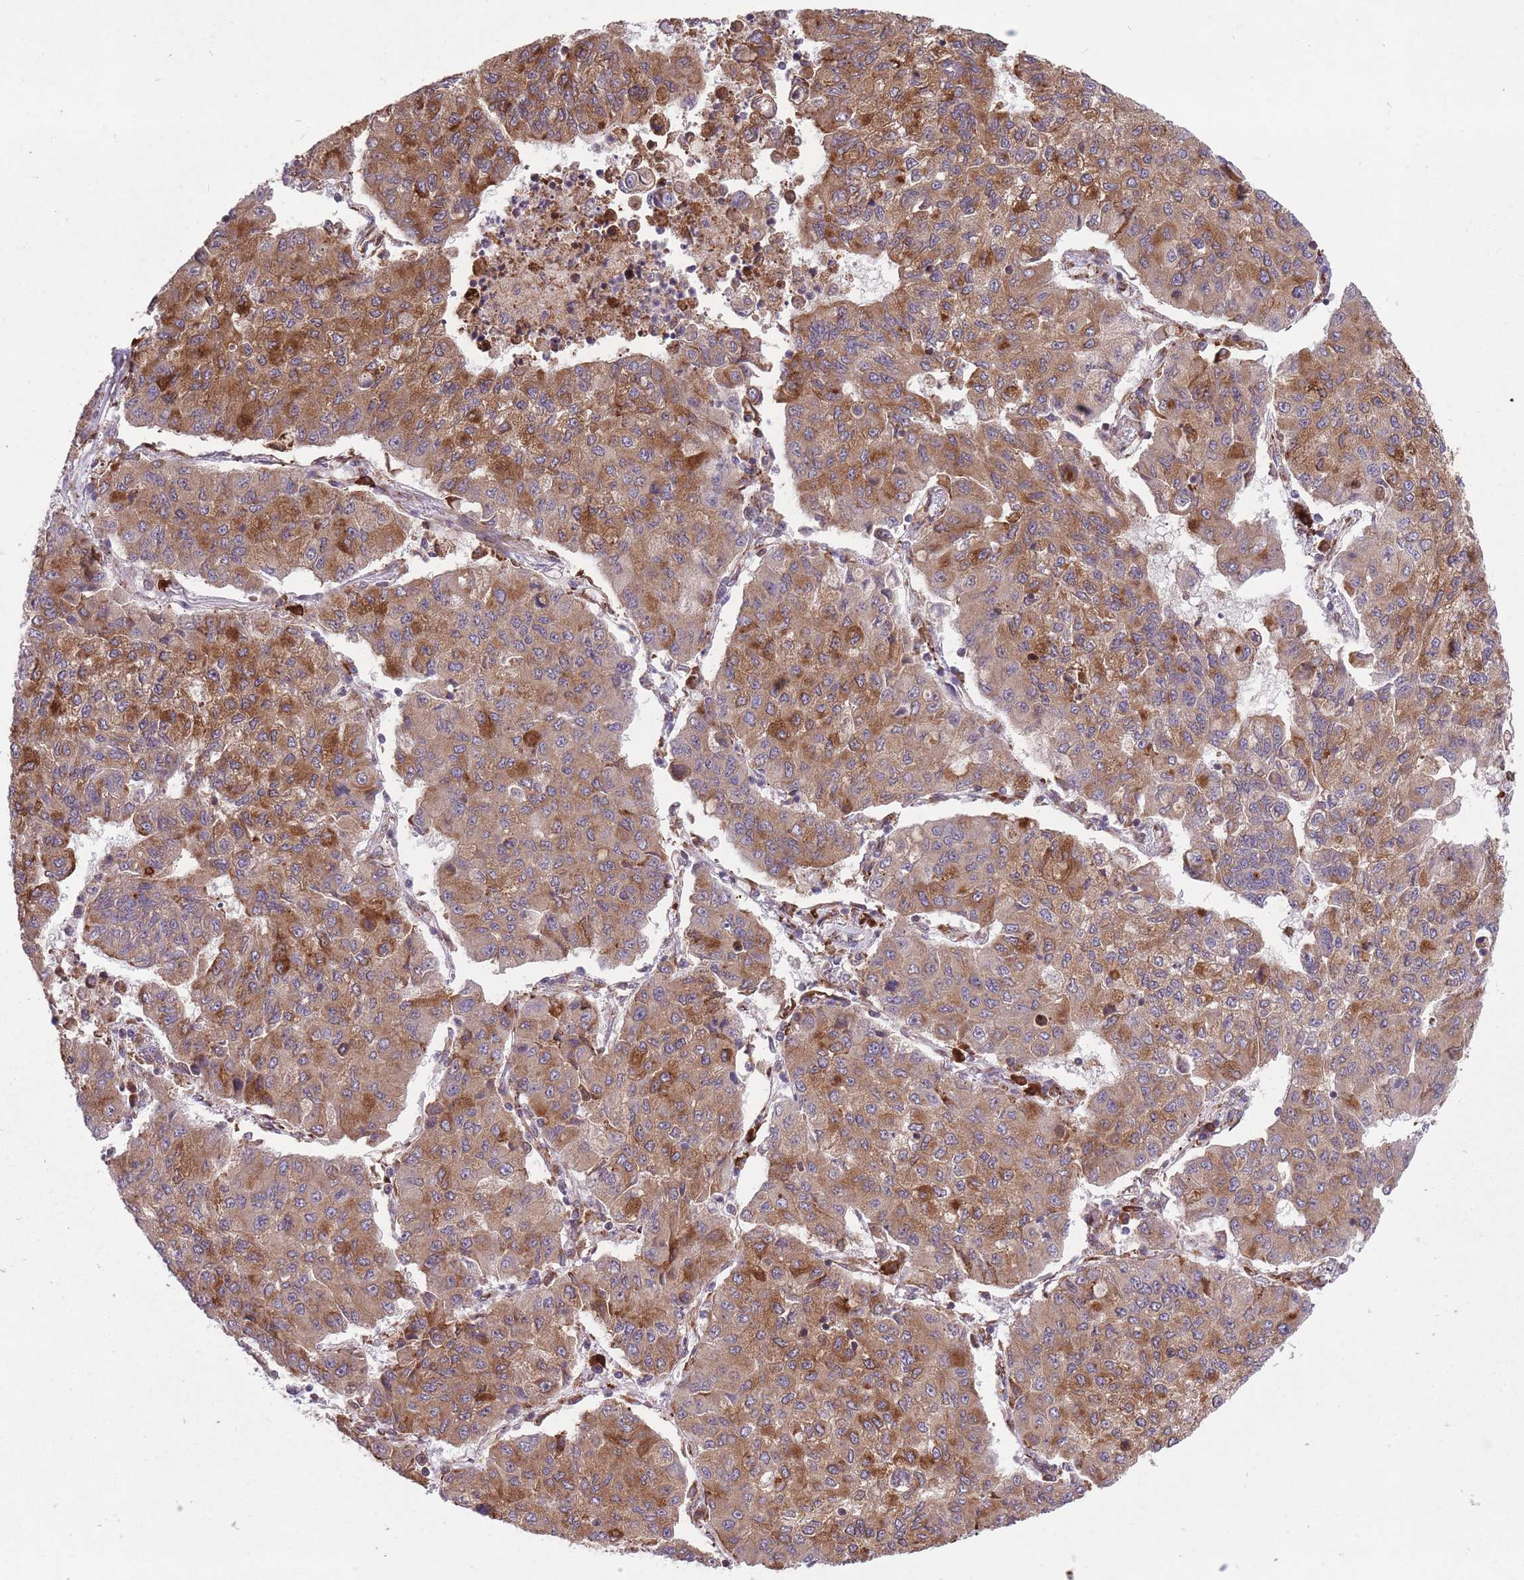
{"staining": {"intensity": "moderate", "quantity": ">75%", "location": "cytoplasmic/membranous"}, "tissue": "lung cancer", "cell_type": "Tumor cells", "image_type": "cancer", "snomed": [{"axis": "morphology", "description": "Squamous cell carcinoma, NOS"}, {"axis": "topography", "description": "Lung"}], "caption": "Immunohistochemical staining of lung cancer (squamous cell carcinoma) reveals medium levels of moderate cytoplasmic/membranous positivity in approximately >75% of tumor cells. (IHC, brightfield microscopy, high magnification).", "gene": "TTLL3", "patient": {"sex": "male", "age": 74}}